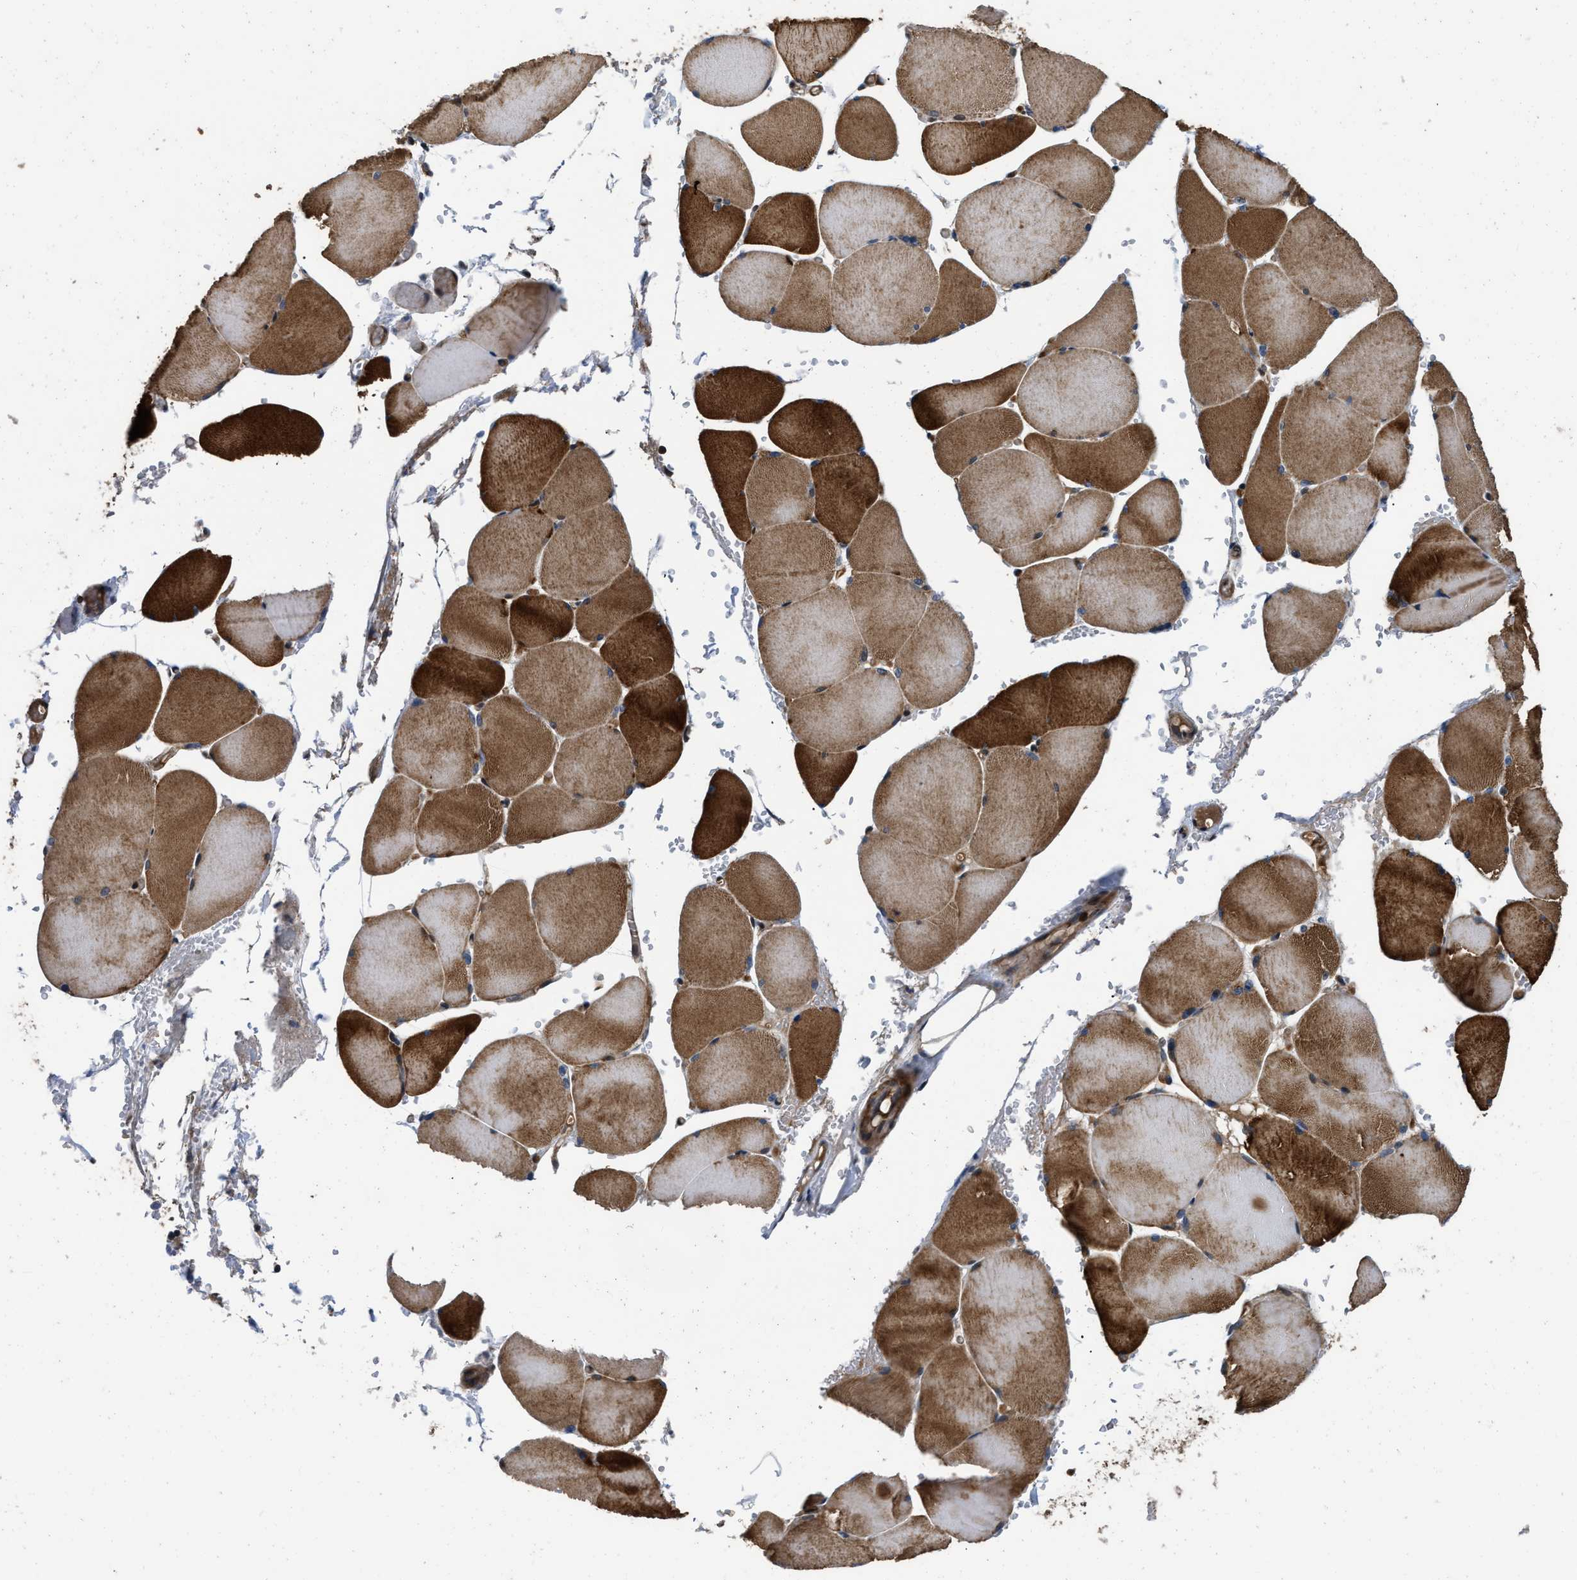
{"staining": {"intensity": "strong", "quantity": ">75%", "location": "cytoplasmic/membranous"}, "tissue": "skeletal muscle", "cell_type": "Myocytes", "image_type": "normal", "snomed": [{"axis": "morphology", "description": "Normal tissue, NOS"}, {"axis": "topography", "description": "Skin"}, {"axis": "topography", "description": "Skeletal muscle"}], "caption": "Immunohistochemical staining of benign human skeletal muscle shows high levels of strong cytoplasmic/membranous expression in about >75% of myocytes.", "gene": "PRDM14", "patient": {"sex": "male", "age": 83}}